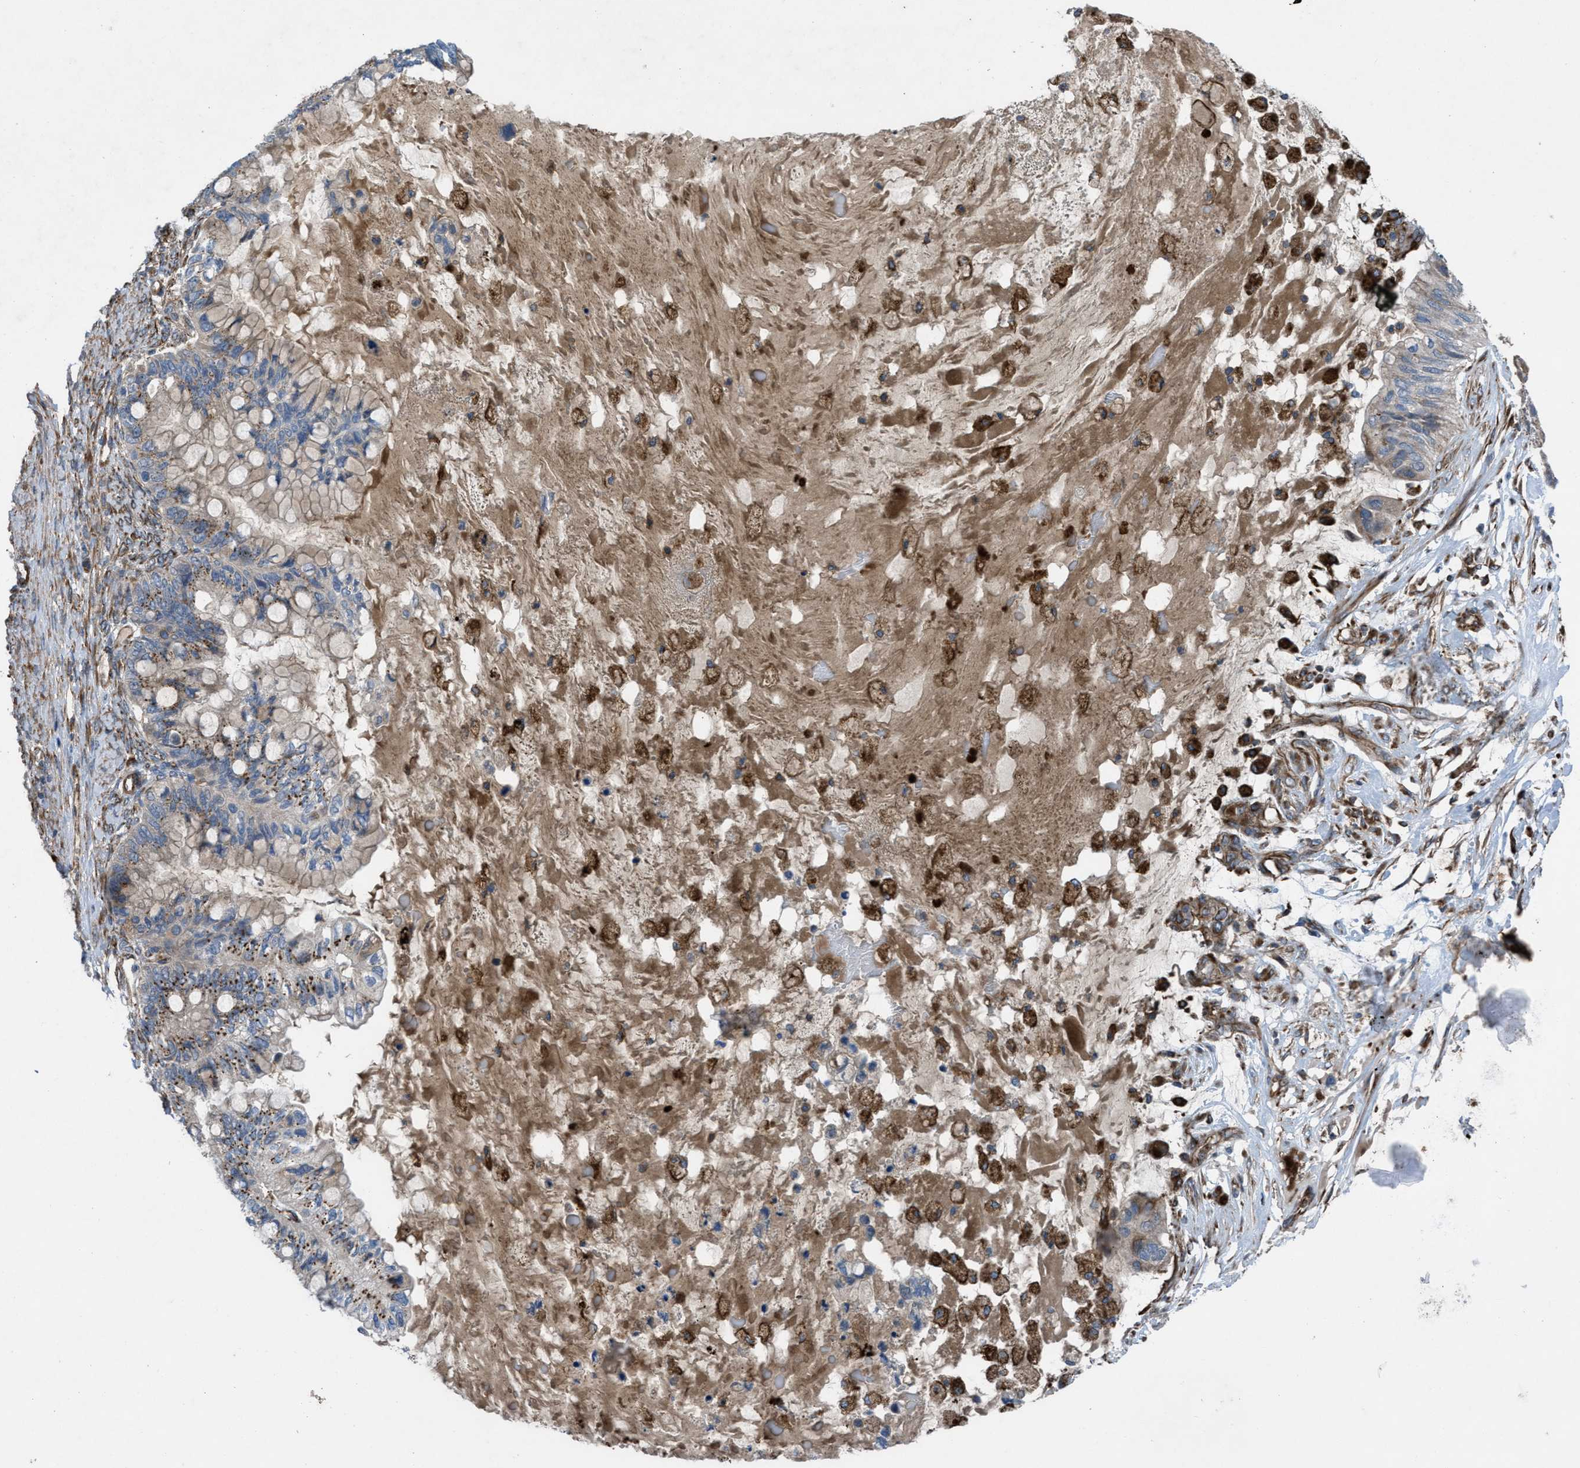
{"staining": {"intensity": "weak", "quantity": "<25%", "location": "cytoplasmic/membranous"}, "tissue": "ovarian cancer", "cell_type": "Tumor cells", "image_type": "cancer", "snomed": [{"axis": "morphology", "description": "Cystadenocarcinoma, mucinous, NOS"}, {"axis": "topography", "description": "Ovary"}], "caption": "Ovarian cancer (mucinous cystadenocarcinoma) was stained to show a protein in brown. There is no significant expression in tumor cells. (Immunohistochemistry (ihc), brightfield microscopy, high magnification).", "gene": "SLC6A9", "patient": {"sex": "female", "age": 80}}